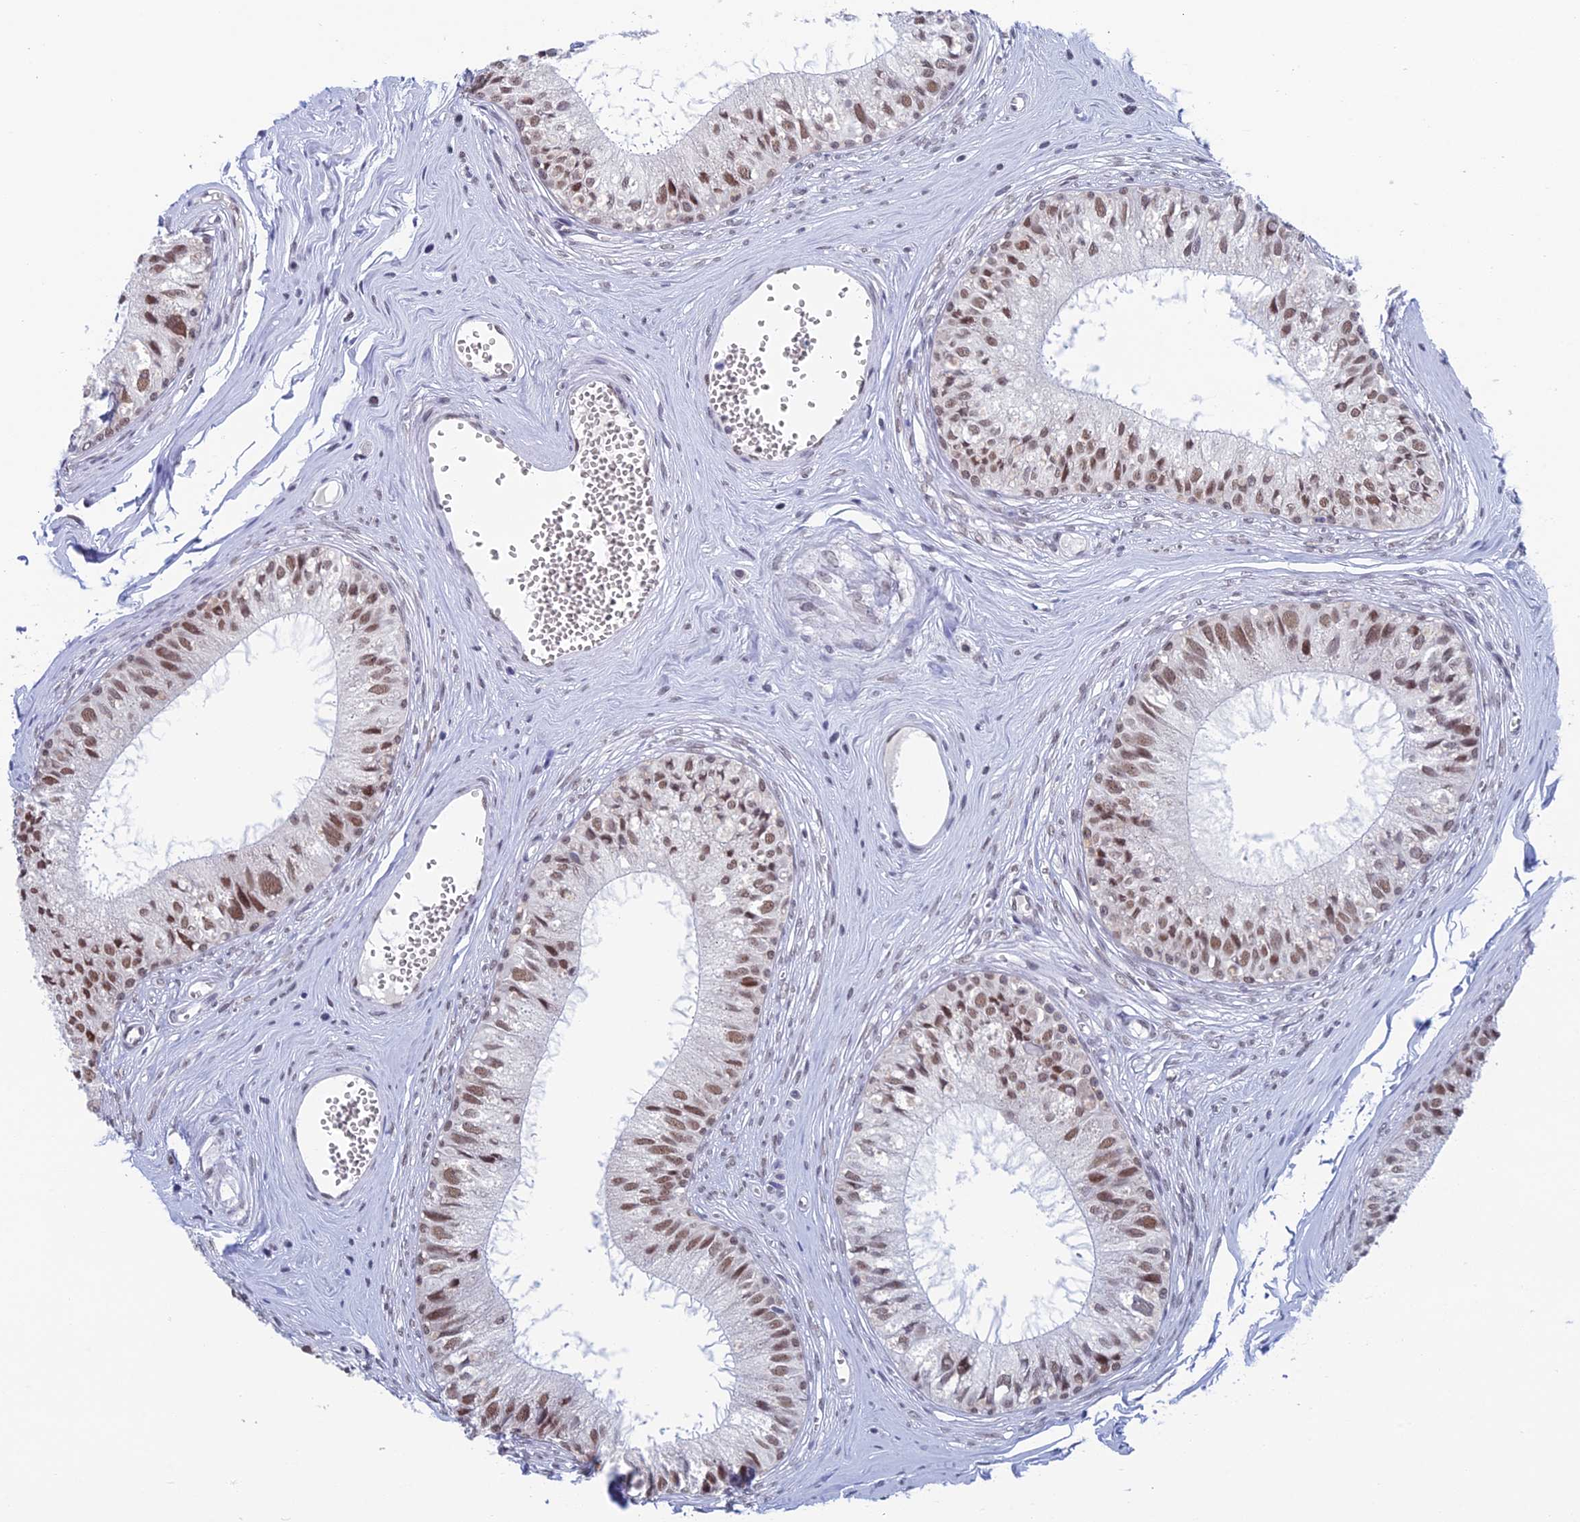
{"staining": {"intensity": "strong", "quantity": ">75%", "location": "nuclear"}, "tissue": "epididymis", "cell_type": "Glandular cells", "image_type": "normal", "snomed": [{"axis": "morphology", "description": "Normal tissue, NOS"}, {"axis": "topography", "description": "Epididymis"}], "caption": "Protein staining demonstrates strong nuclear positivity in about >75% of glandular cells in normal epididymis. The staining is performed using DAB brown chromogen to label protein expression. The nuclei are counter-stained blue using hematoxylin.", "gene": "NABP2", "patient": {"sex": "male", "age": 36}}